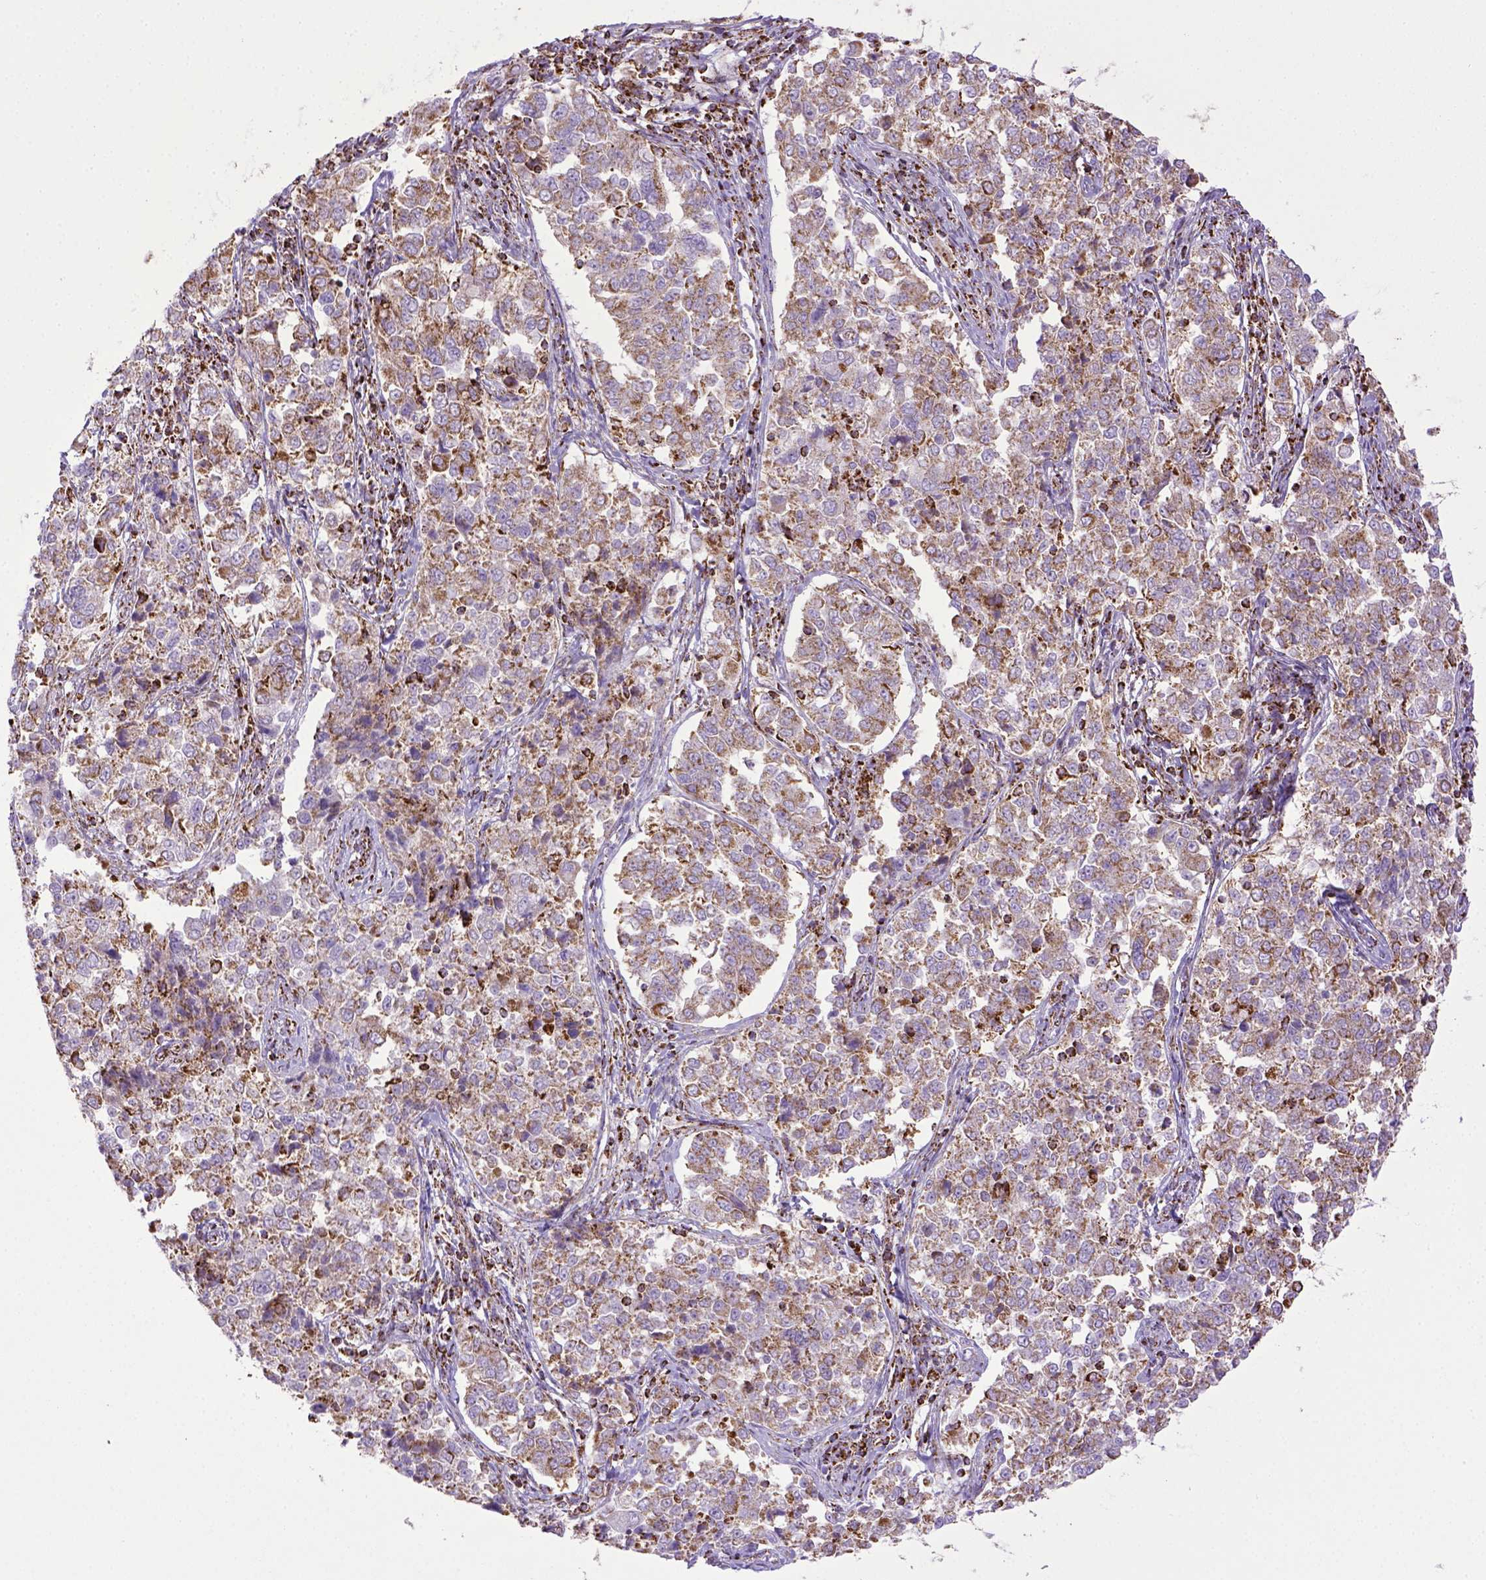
{"staining": {"intensity": "moderate", "quantity": ">75%", "location": "cytoplasmic/membranous"}, "tissue": "endometrial cancer", "cell_type": "Tumor cells", "image_type": "cancer", "snomed": [{"axis": "morphology", "description": "Adenocarcinoma, NOS"}, {"axis": "topography", "description": "Endometrium"}], "caption": "Tumor cells display moderate cytoplasmic/membranous staining in approximately >75% of cells in endometrial adenocarcinoma.", "gene": "MT-CO1", "patient": {"sex": "female", "age": 43}}